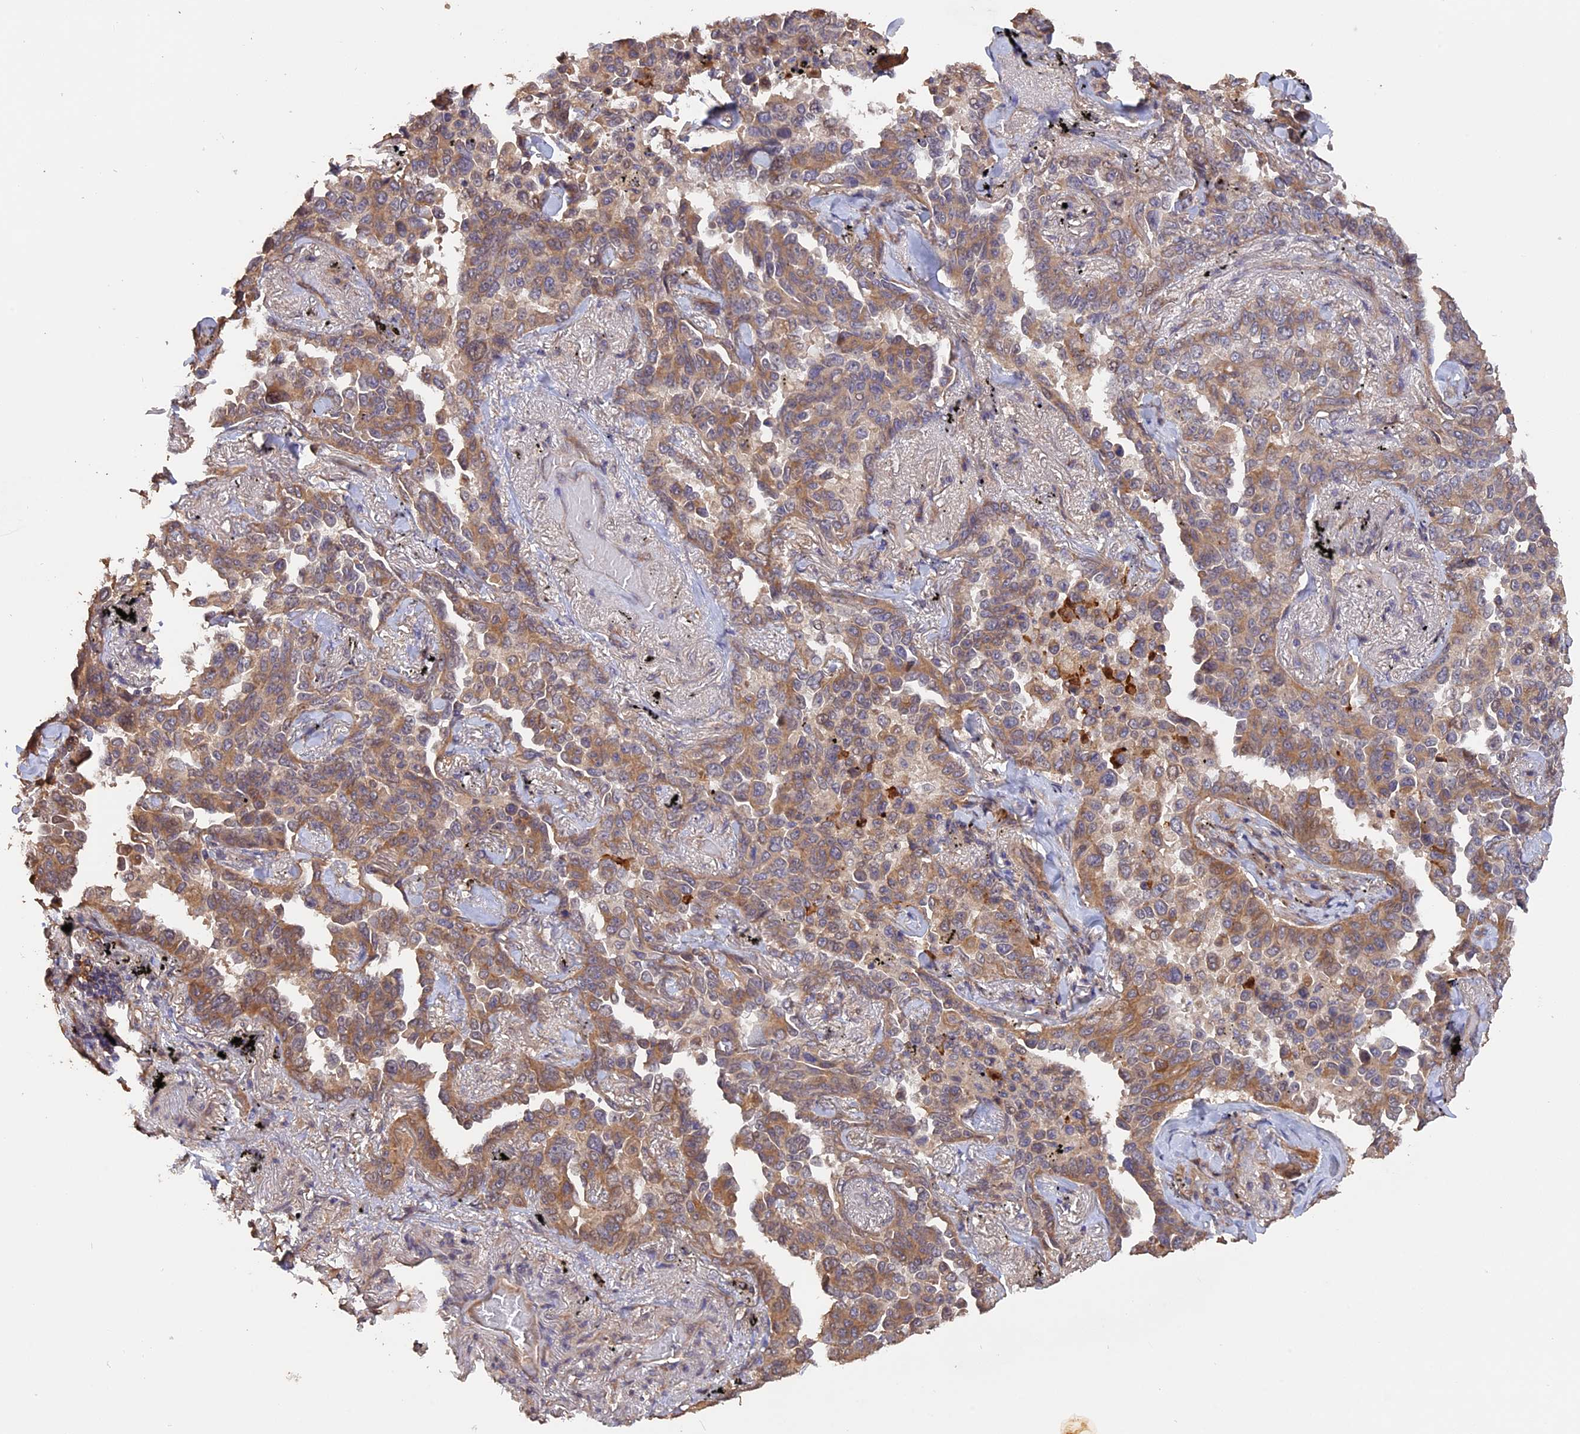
{"staining": {"intensity": "weak", "quantity": ">75%", "location": "cytoplasmic/membranous"}, "tissue": "lung cancer", "cell_type": "Tumor cells", "image_type": "cancer", "snomed": [{"axis": "morphology", "description": "Adenocarcinoma, NOS"}, {"axis": "topography", "description": "Lung"}], "caption": "A brown stain highlights weak cytoplasmic/membranous positivity of a protein in lung cancer (adenocarcinoma) tumor cells.", "gene": "RASAL1", "patient": {"sex": "female", "age": 67}}